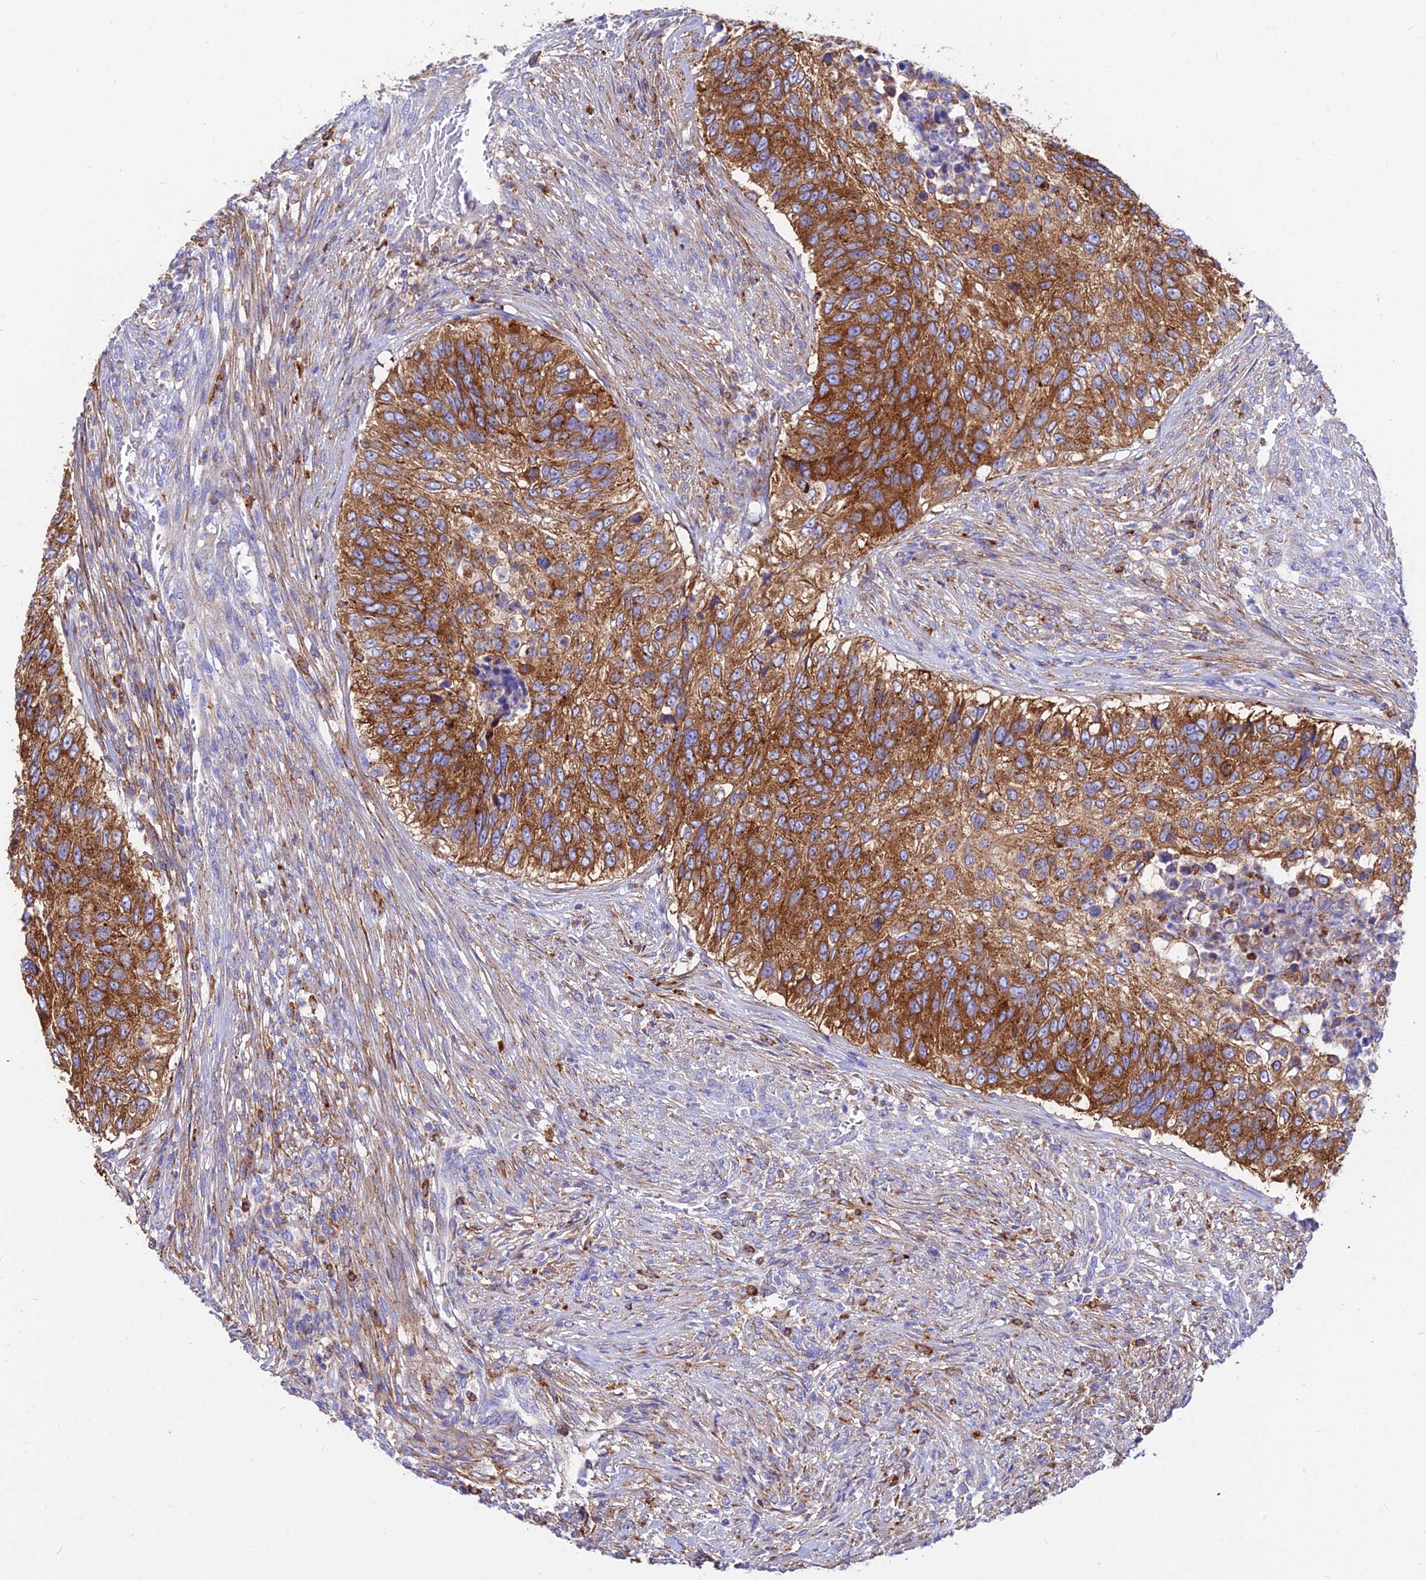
{"staining": {"intensity": "strong", "quantity": ">75%", "location": "cytoplasmic/membranous"}, "tissue": "urothelial cancer", "cell_type": "Tumor cells", "image_type": "cancer", "snomed": [{"axis": "morphology", "description": "Urothelial carcinoma, High grade"}, {"axis": "topography", "description": "Urinary bladder"}], "caption": "A high amount of strong cytoplasmic/membranous staining is identified in about >75% of tumor cells in high-grade urothelial carcinoma tissue.", "gene": "AGTRAP", "patient": {"sex": "female", "age": 60}}